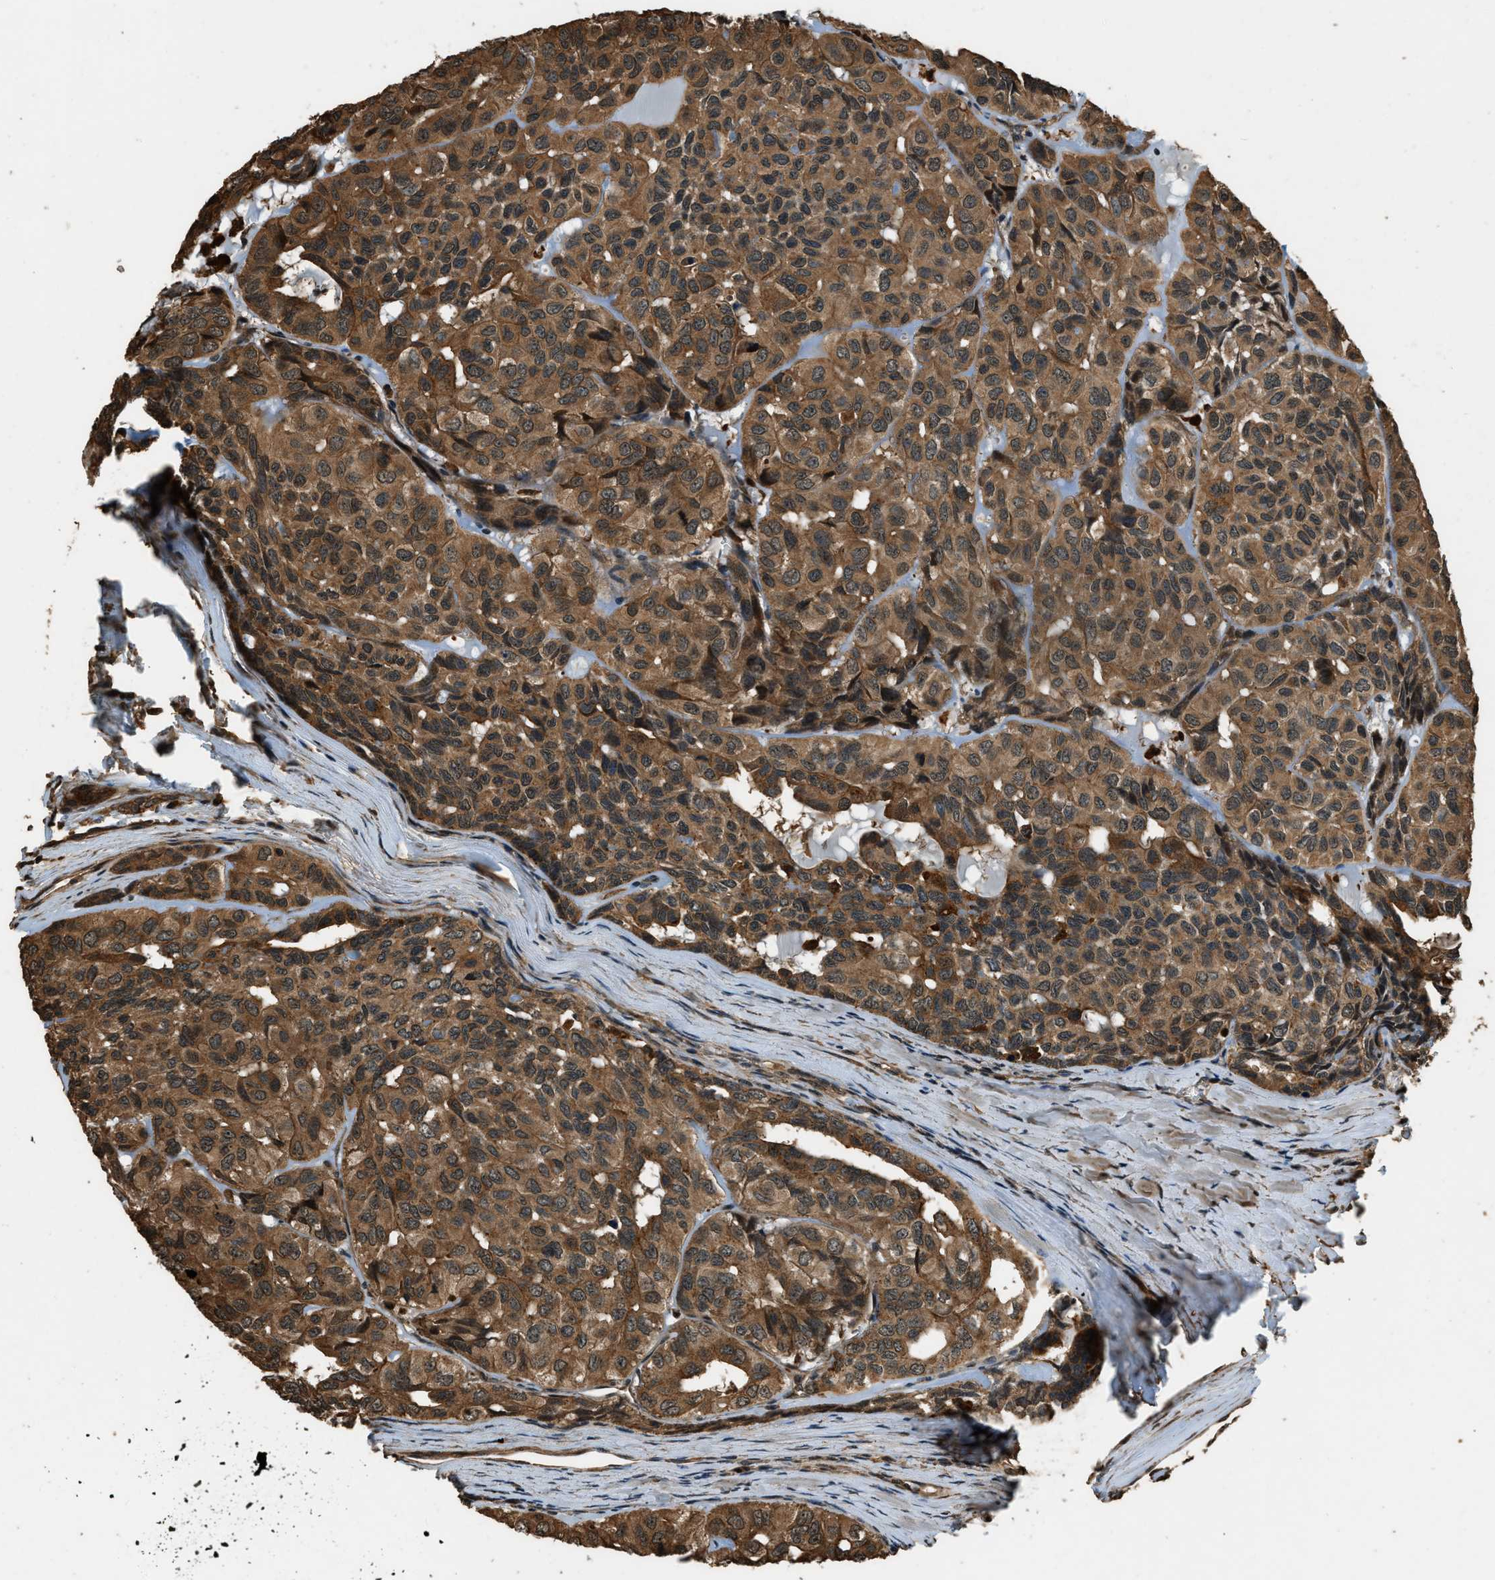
{"staining": {"intensity": "moderate", "quantity": ">75%", "location": "cytoplasmic/membranous"}, "tissue": "head and neck cancer", "cell_type": "Tumor cells", "image_type": "cancer", "snomed": [{"axis": "morphology", "description": "Adenocarcinoma, NOS"}, {"axis": "topography", "description": "Salivary gland, NOS"}, {"axis": "topography", "description": "Head-Neck"}], "caption": "Approximately >75% of tumor cells in head and neck cancer (adenocarcinoma) demonstrate moderate cytoplasmic/membranous protein staining as visualized by brown immunohistochemical staining.", "gene": "RAP2A", "patient": {"sex": "female", "age": 76}}